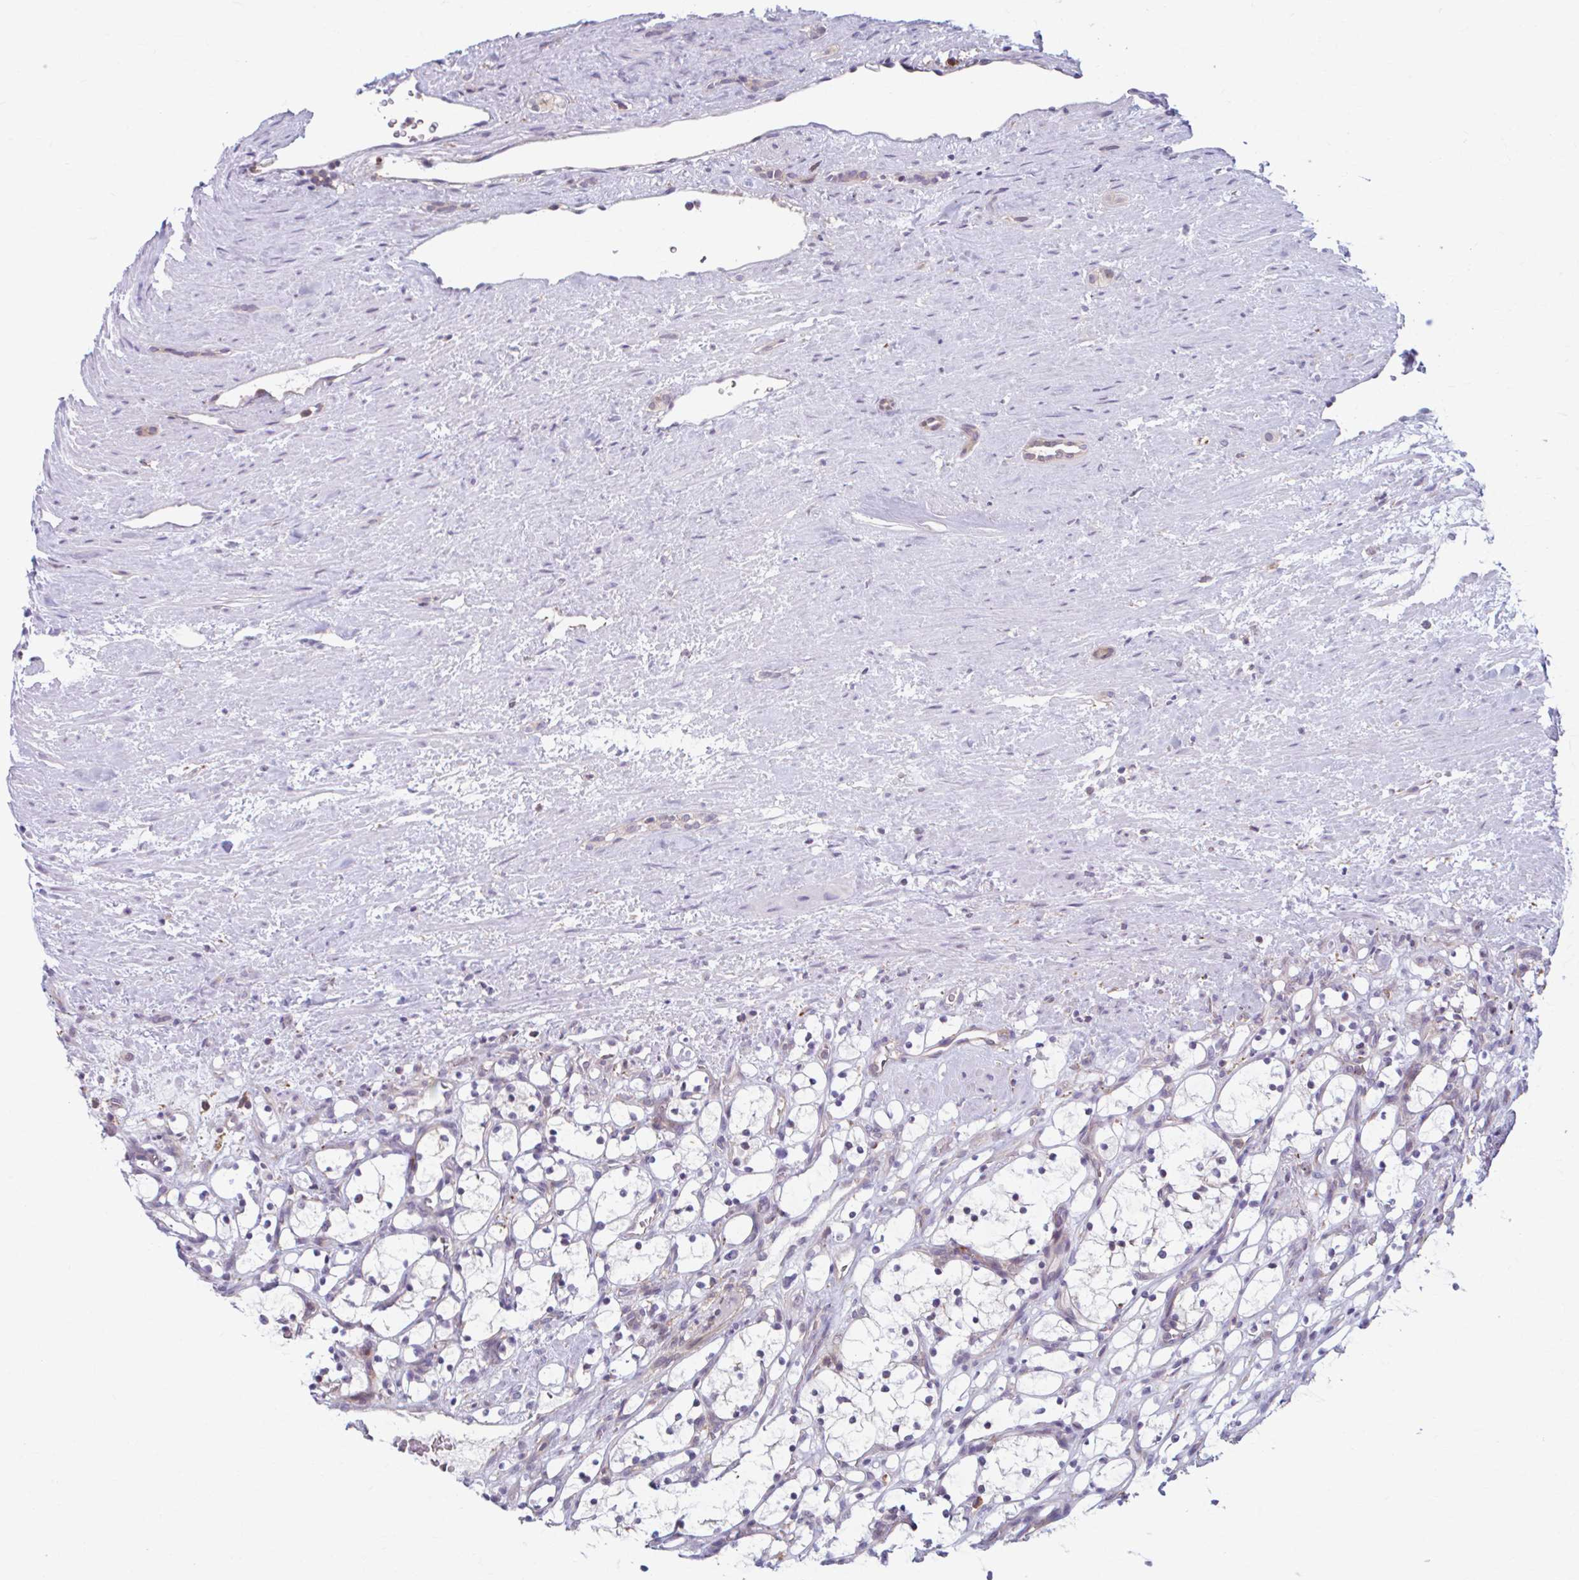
{"staining": {"intensity": "negative", "quantity": "none", "location": "none"}, "tissue": "renal cancer", "cell_type": "Tumor cells", "image_type": "cancer", "snomed": [{"axis": "morphology", "description": "Adenocarcinoma, NOS"}, {"axis": "topography", "description": "Kidney"}], "caption": "High power microscopy micrograph of an IHC photomicrograph of renal cancer (adenocarcinoma), revealing no significant staining in tumor cells. Brightfield microscopy of immunohistochemistry (IHC) stained with DAB (3,3'-diaminobenzidine) (brown) and hematoxylin (blue), captured at high magnification.", "gene": "ADAT3", "patient": {"sex": "female", "age": 69}}